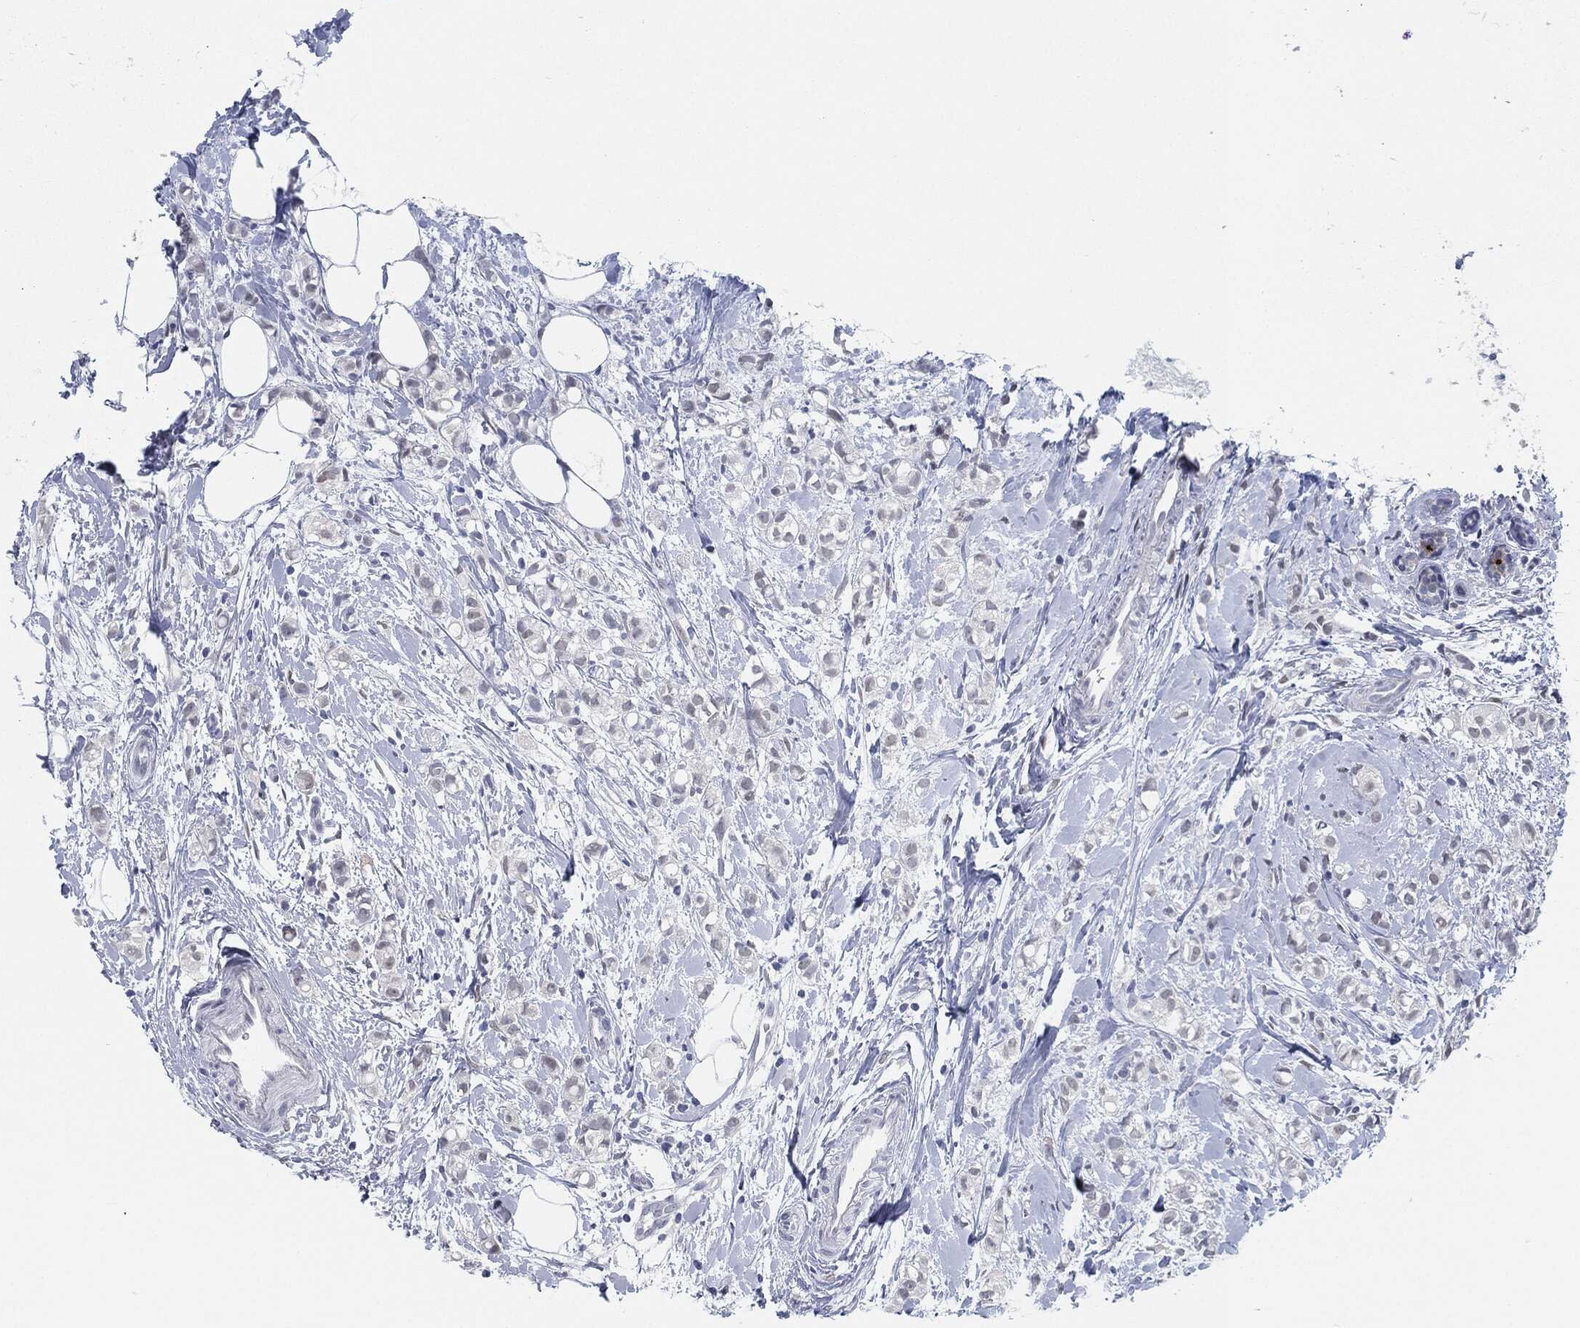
{"staining": {"intensity": "negative", "quantity": "none", "location": "none"}, "tissue": "breast cancer", "cell_type": "Tumor cells", "image_type": "cancer", "snomed": [{"axis": "morphology", "description": "Normal tissue, NOS"}, {"axis": "morphology", "description": "Duct carcinoma"}, {"axis": "topography", "description": "Breast"}], "caption": "Immunohistochemical staining of breast cancer (intraductal carcinoma) reveals no significant expression in tumor cells.", "gene": "PROM1", "patient": {"sex": "female", "age": 44}}